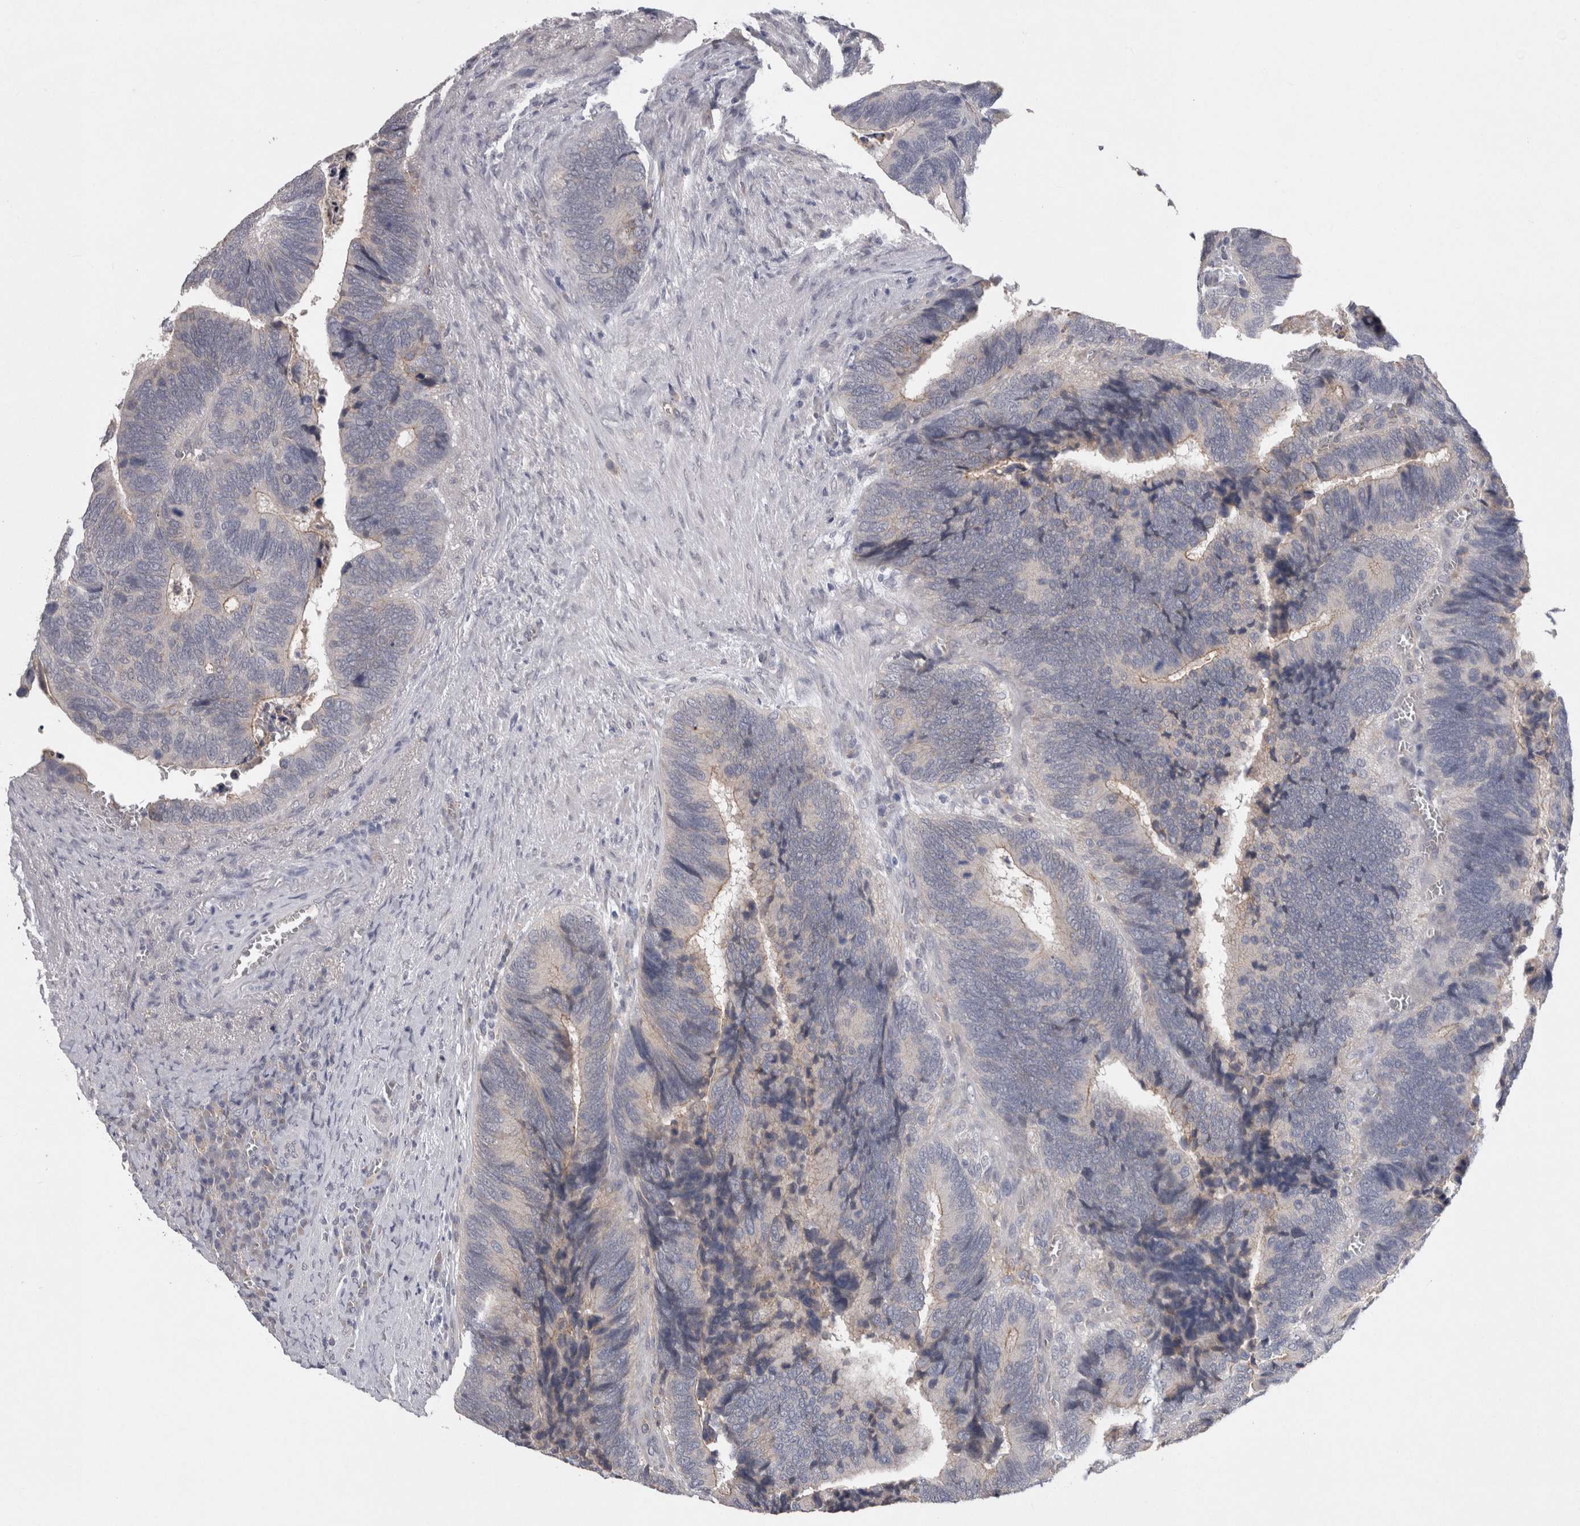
{"staining": {"intensity": "weak", "quantity": "<25%", "location": "cytoplasmic/membranous"}, "tissue": "colorectal cancer", "cell_type": "Tumor cells", "image_type": "cancer", "snomed": [{"axis": "morphology", "description": "Adenocarcinoma, NOS"}, {"axis": "topography", "description": "Colon"}], "caption": "The photomicrograph demonstrates no significant positivity in tumor cells of colorectal cancer.", "gene": "NECTIN2", "patient": {"sex": "male", "age": 72}}